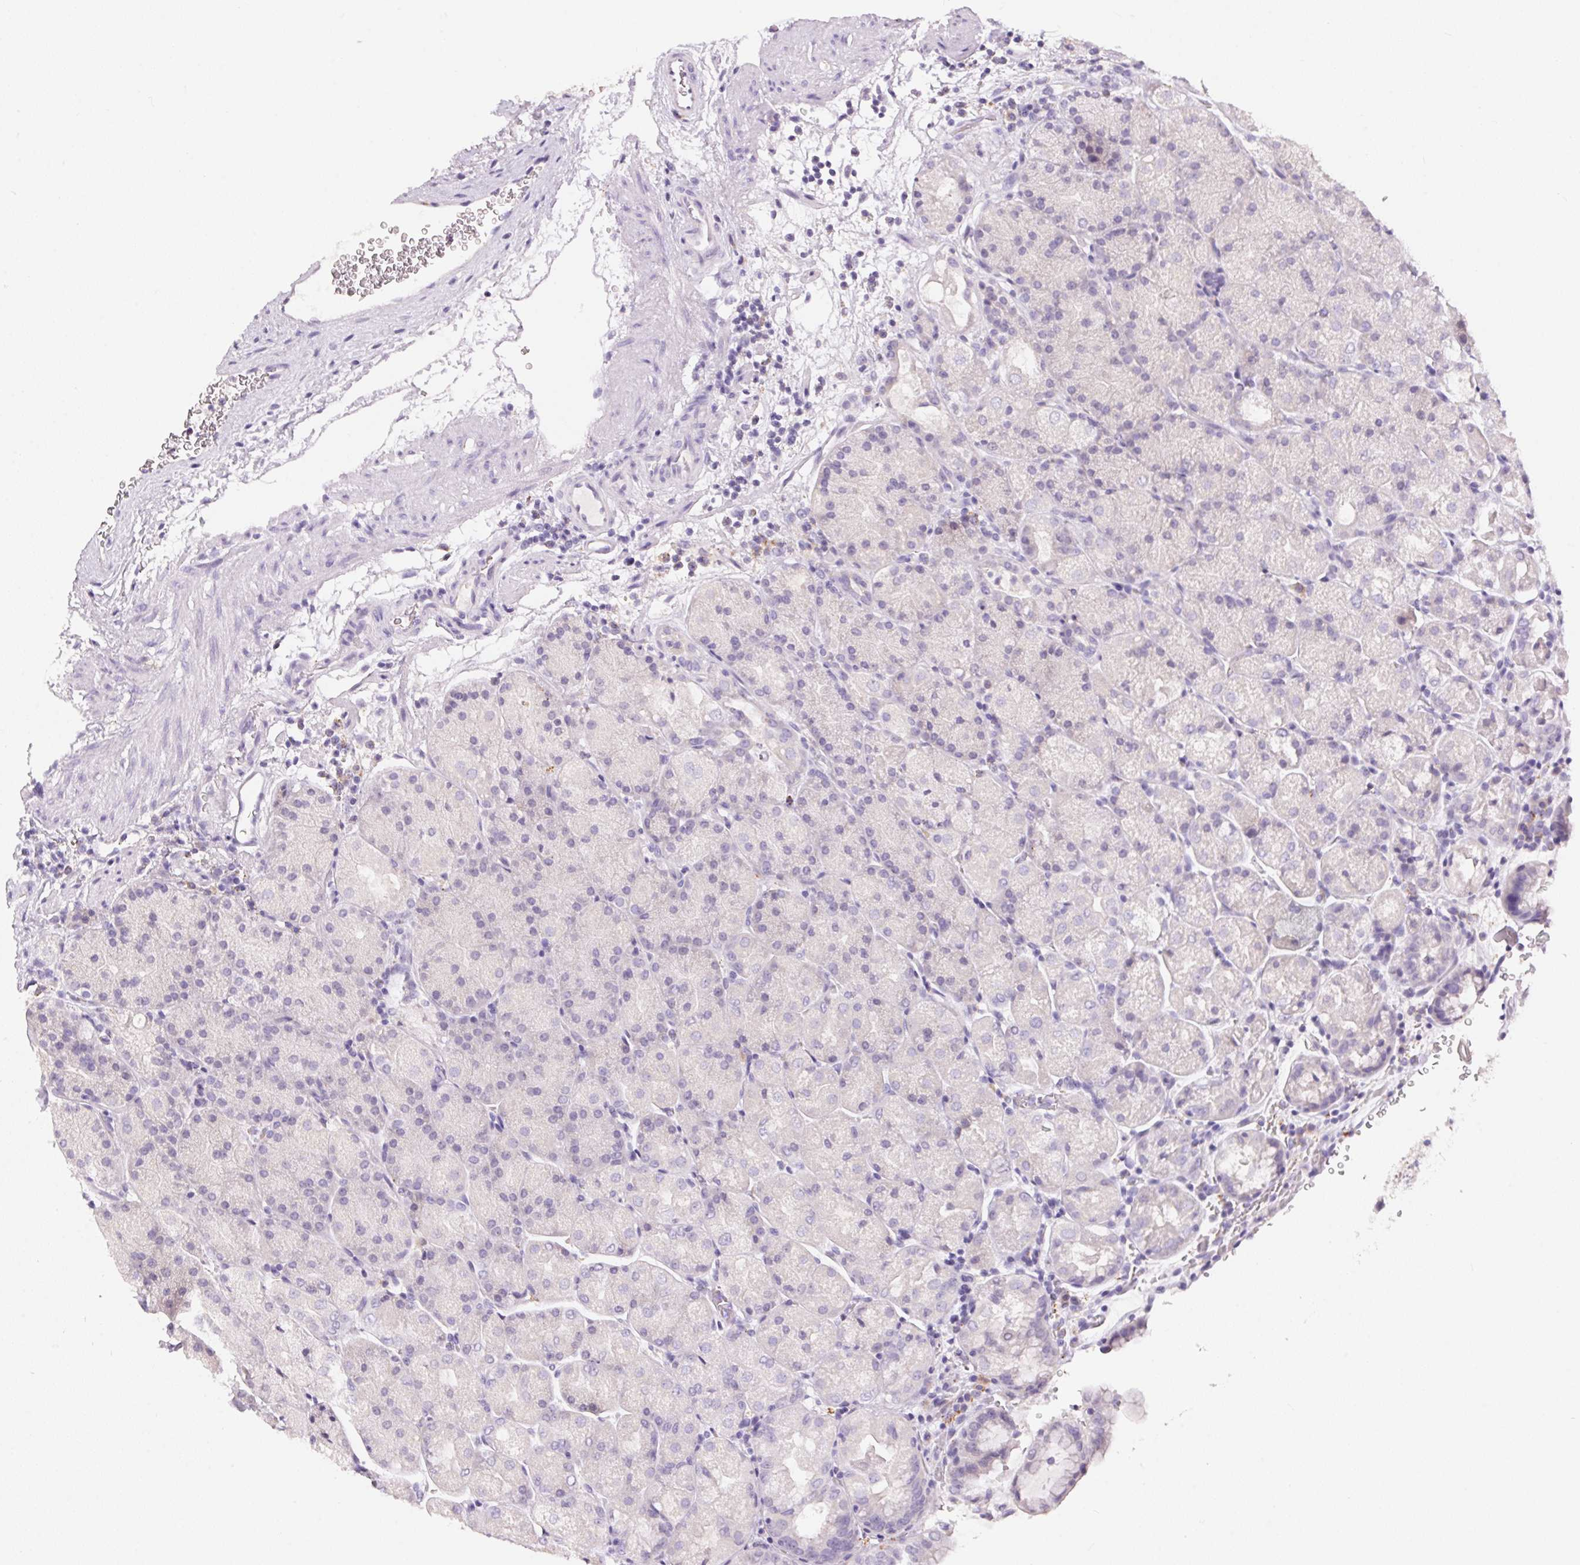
{"staining": {"intensity": "negative", "quantity": "none", "location": "none"}, "tissue": "stomach", "cell_type": "Glandular cells", "image_type": "normal", "snomed": [{"axis": "morphology", "description": "Normal tissue, NOS"}, {"axis": "topography", "description": "Stomach, upper"}, {"axis": "topography", "description": "Stomach"}, {"axis": "topography", "description": "Stomach, lower"}], "caption": "The photomicrograph reveals no significant expression in glandular cells of stomach. (DAB IHC with hematoxylin counter stain).", "gene": "PNLIPRP3", "patient": {"sex": "male", "age": 62}}